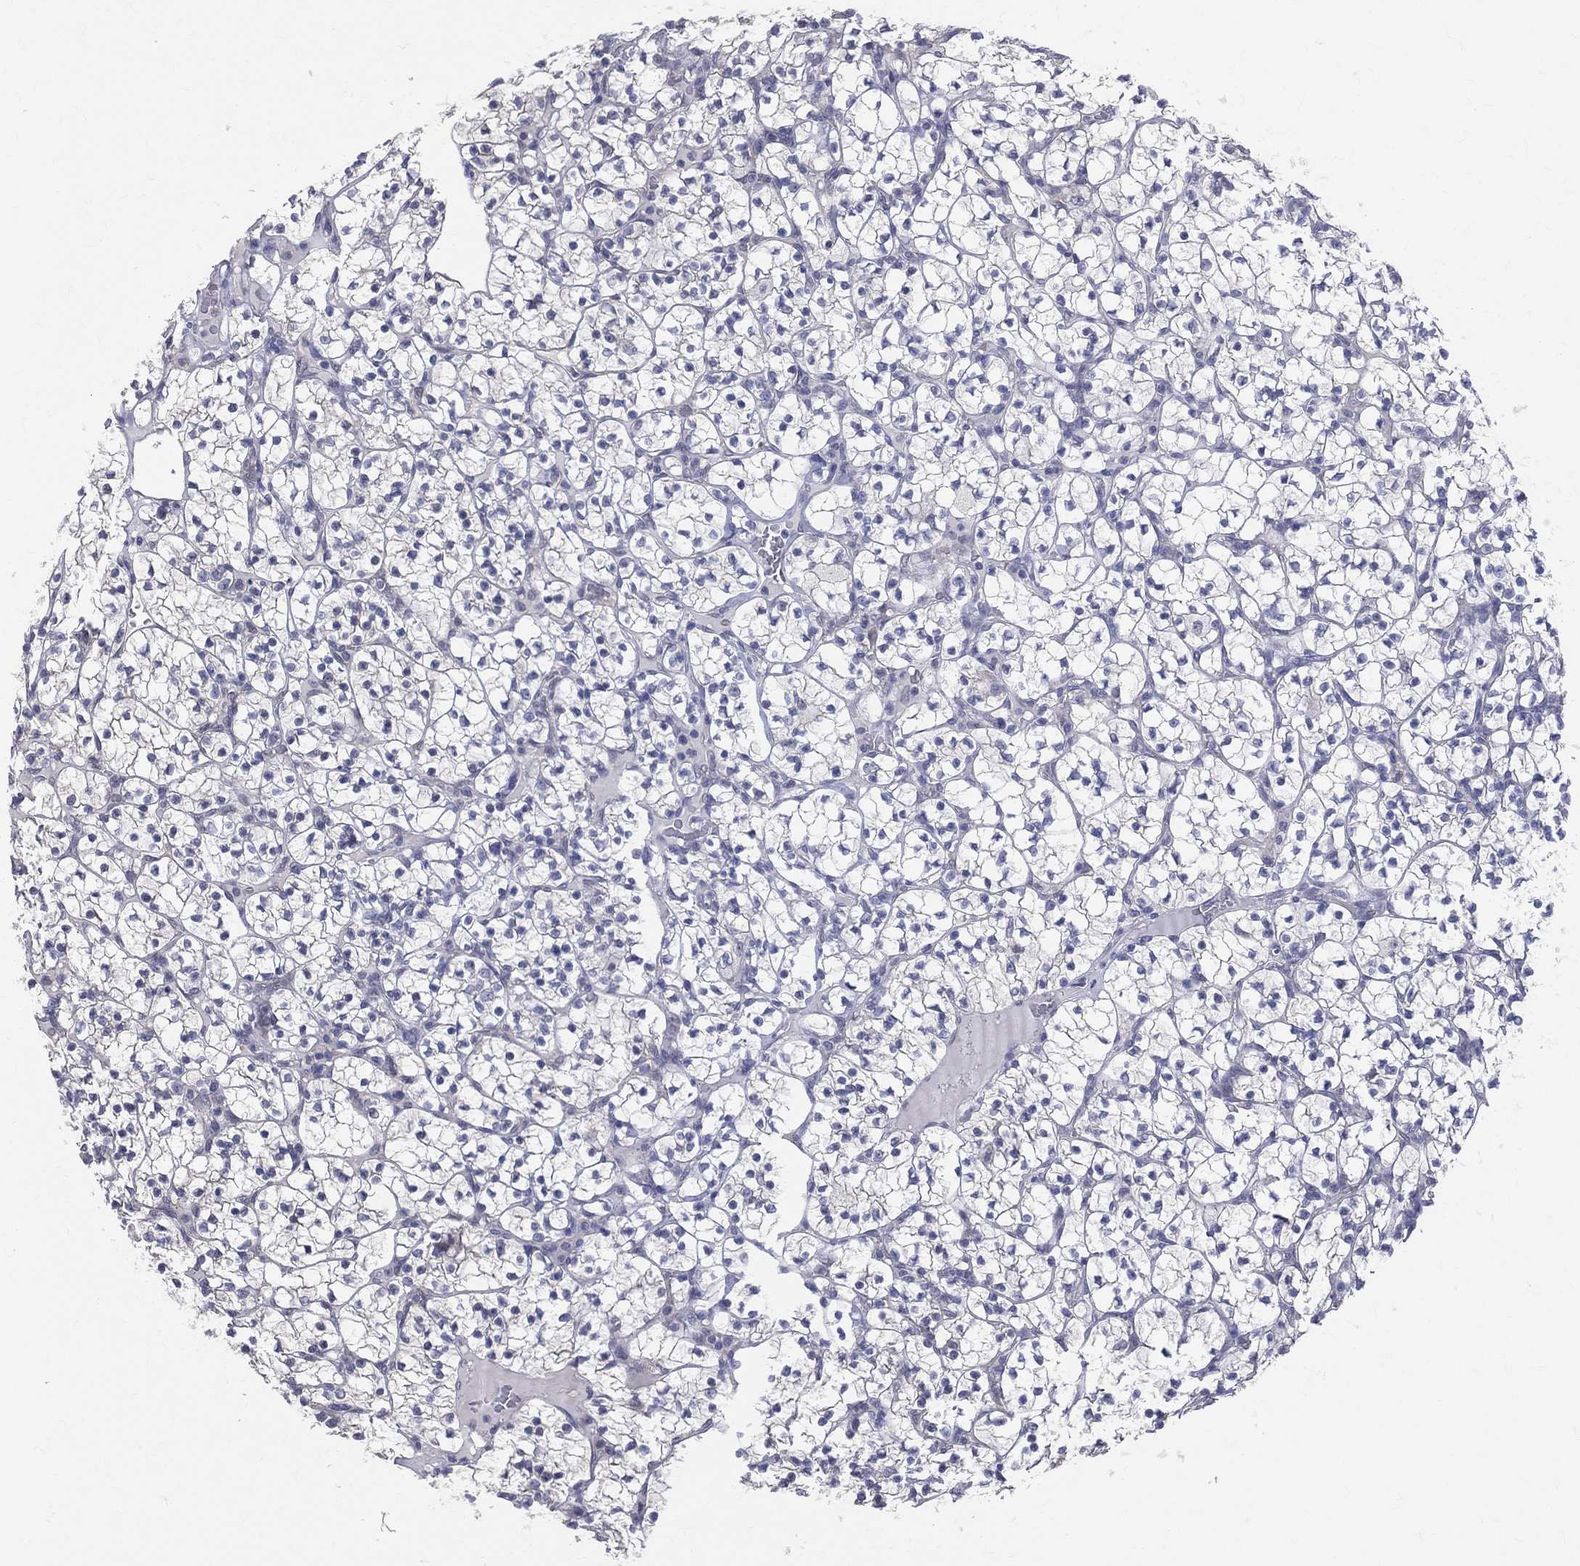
{"staining": {"intensity": "negative", "quantity": "none", "location": "none"}, "tissue": "renal cancer", "cell_type": "Tumor cells", "image_type": "cancer", "snomed": [{"axis": "morphology", "description": "Adenocarcinoma, NOS"}, {"axis": "topography", "description": "Kidney"}], "caption": "This is an immunohistochemistry (IHC) histopathology image of renal cancer (adenocarcinoma). There is no expression in tumor cells.", "gene": "DLG4", "patient": {"sex": "female", "age": 89}}